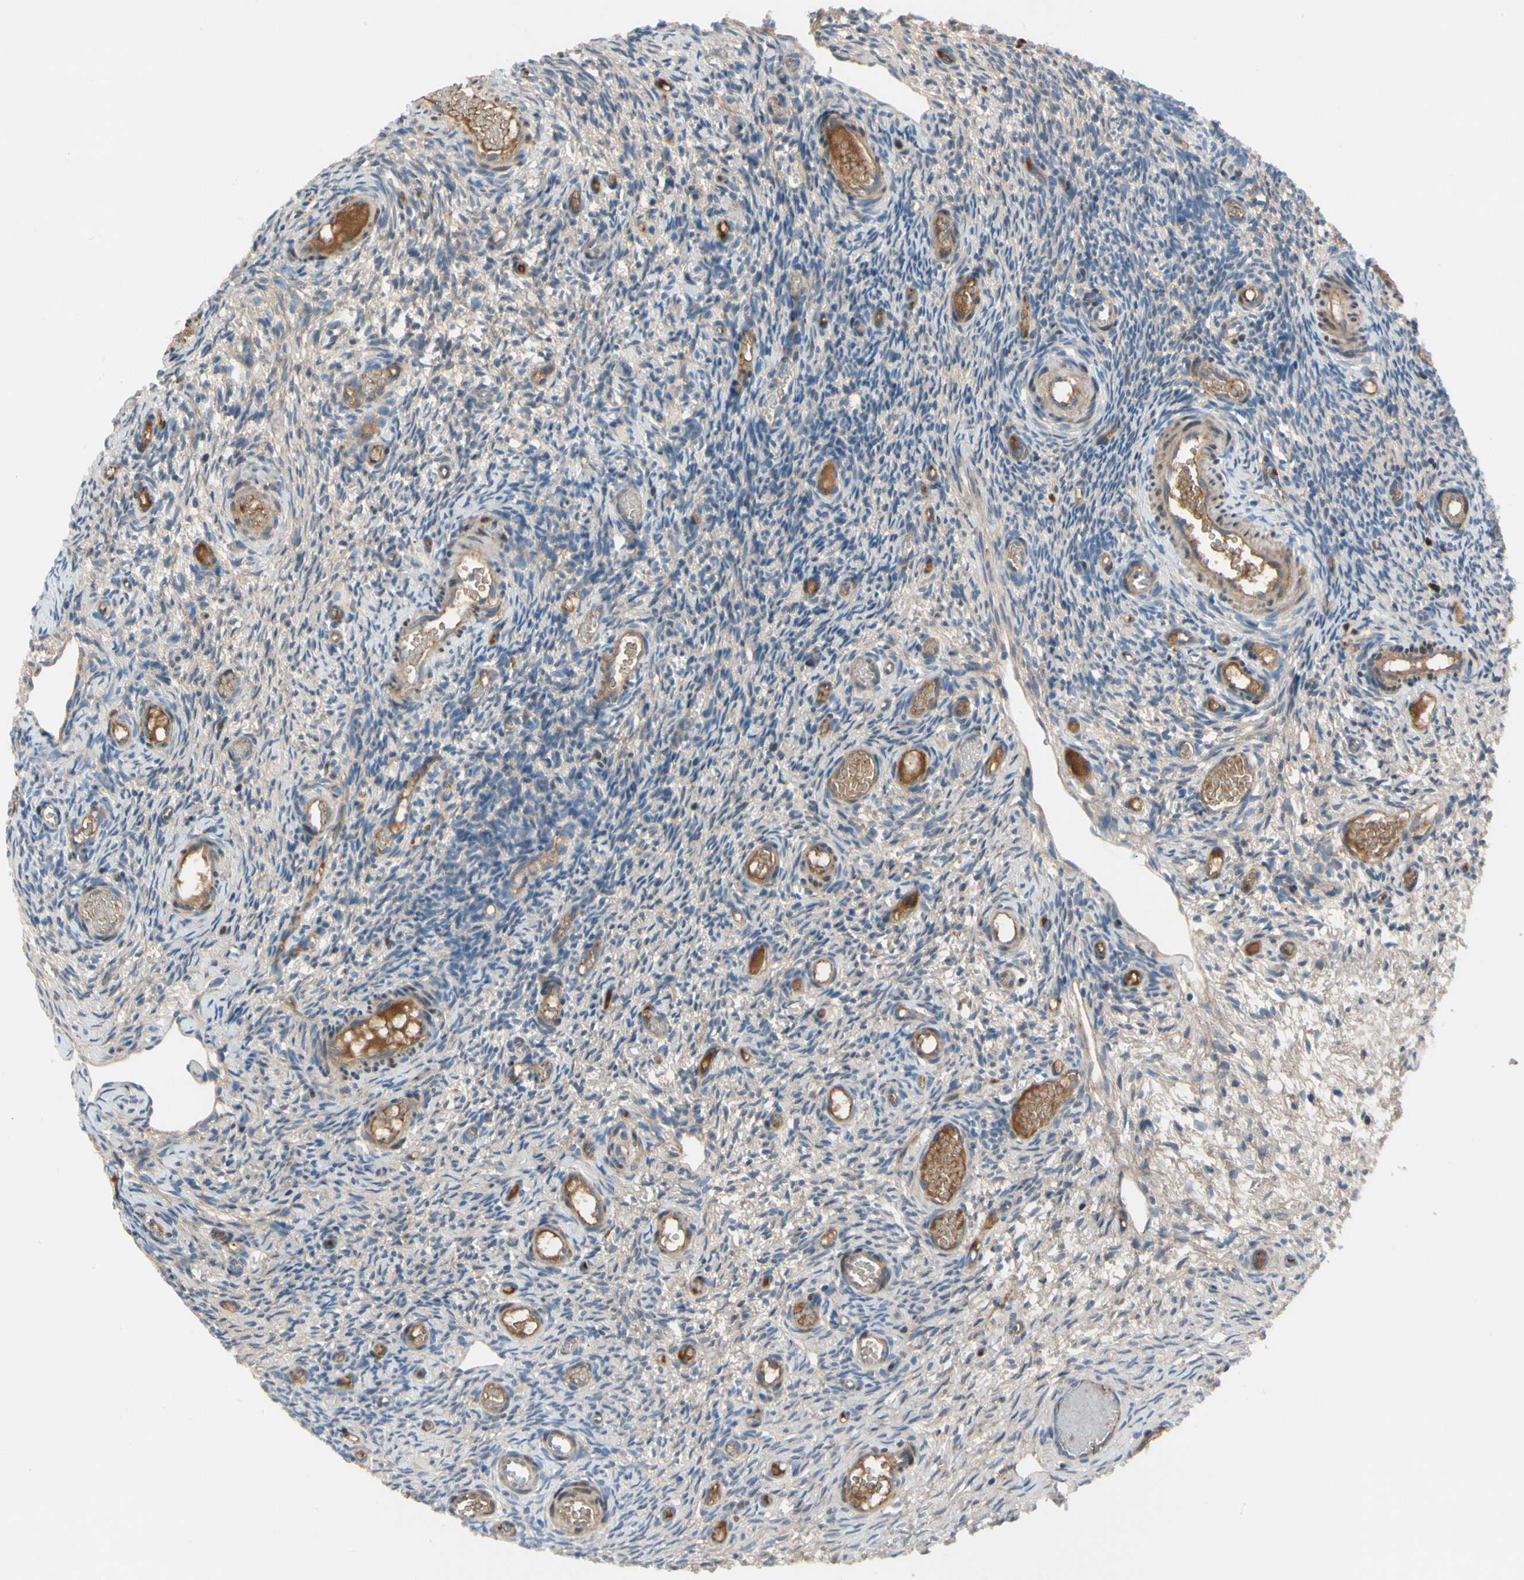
{"staining": {"intensity": "negative", "quantity": "none", "location": "none"}, "tissue": "ovary", "cell_type": "Ovarian stroma cells", "image_type": "normal", "snomed": [{"axis": "morphology", "description": "Normal tissue, NOS"}, {"axis": "topography", "description": "Ovary"}], "caption": "Immunohistochemistry (IHC) photomicrograph of normal human ovary stained for a protein (brown), which displays no staining in ovarian stroma cells.", "gene": "HJURP", "patient": {"sex": "female", "age": 35}}